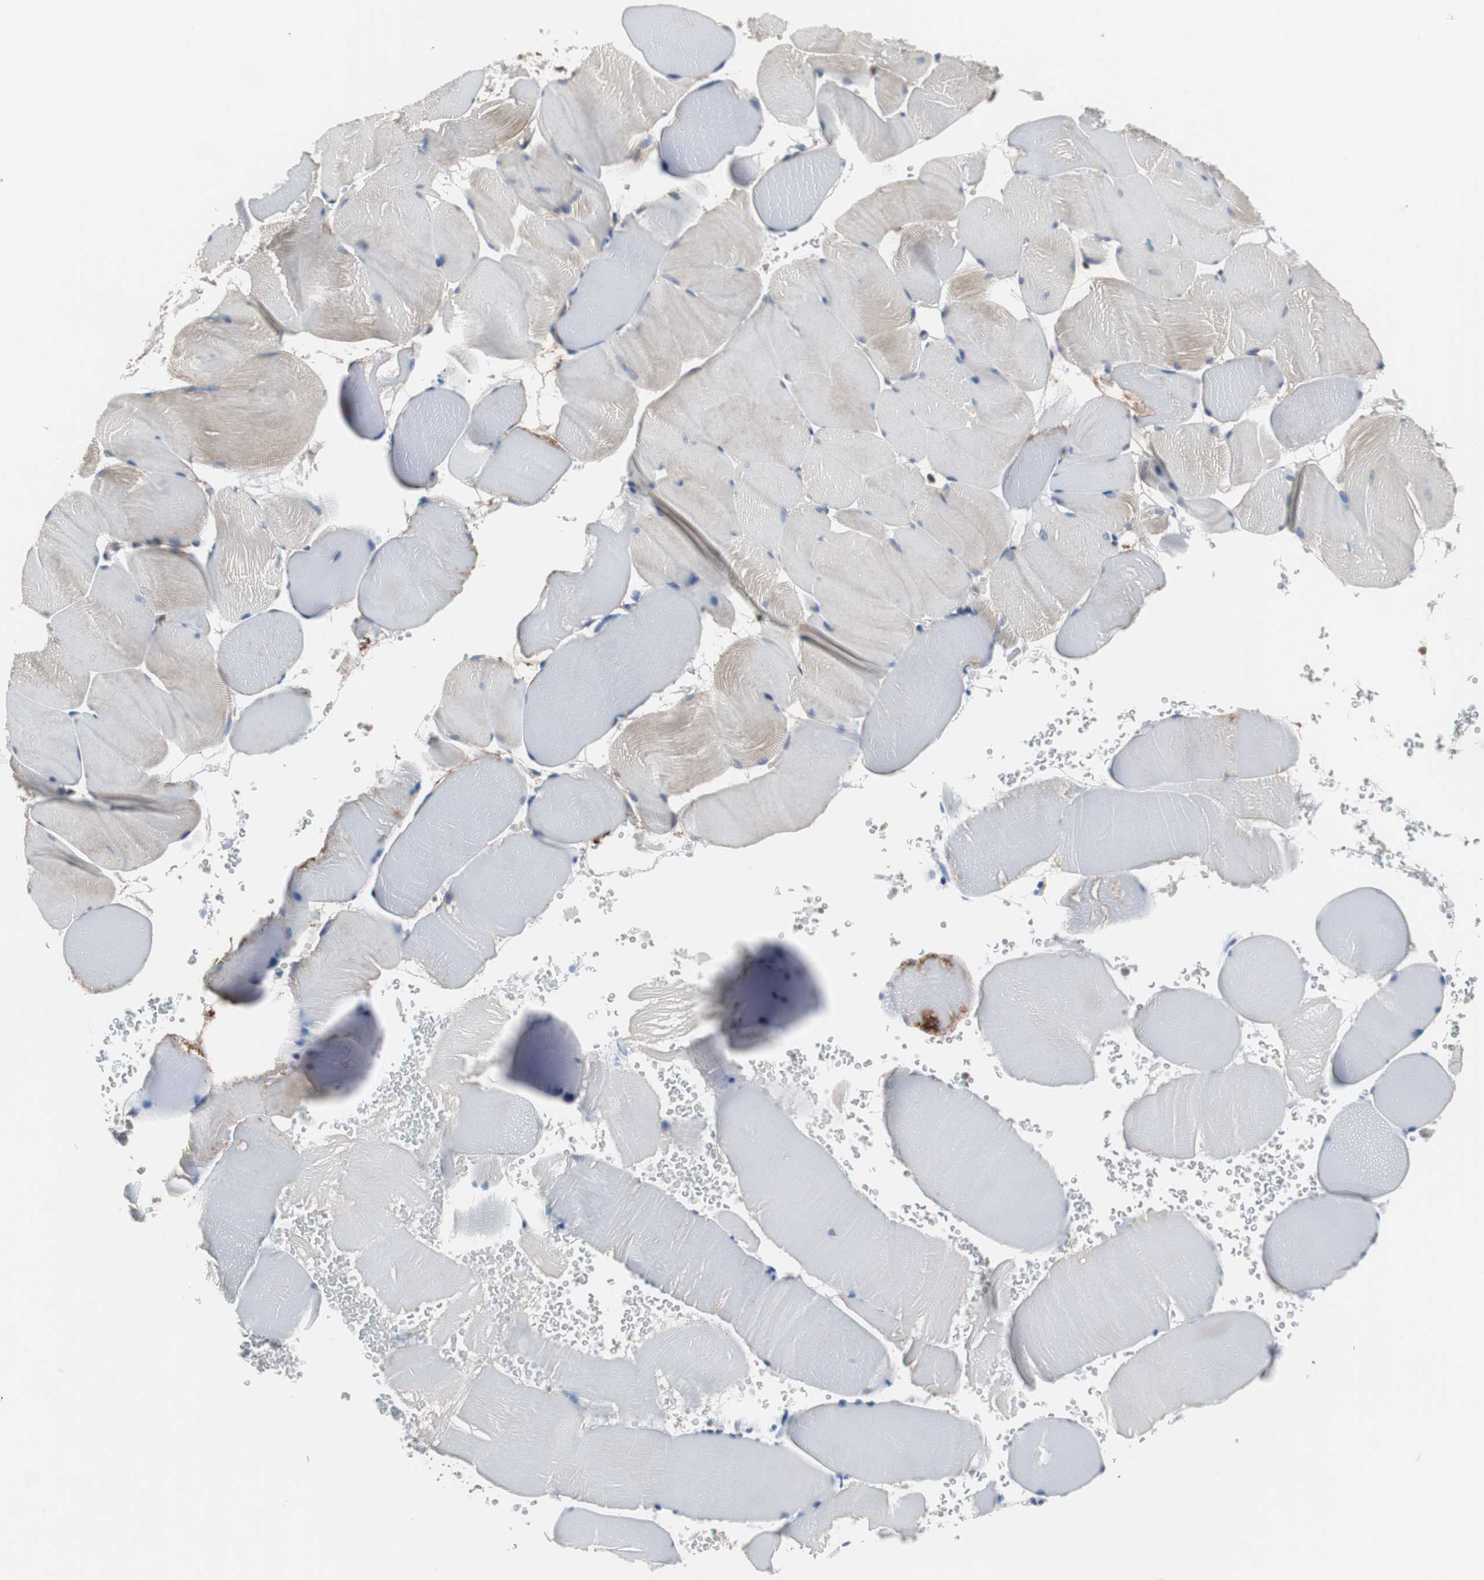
{"staining": {"intensity": "negative", "quantity": "none", "location": "none"}, "tissue": "skeletal muscle", "cell_type": "Myocytes", "image_type": "normal", "snomed": [{"axis": "morphology", "description": "Normal tissue, NOS"}, {"axis": "topography", "description": "Skeletal muscle"}], "caption": "The image exhibits no staining of myocytes in unremarkable skeletal muscle.", "gene": "ANXA4", "patient": {"sex": "male", "age": 62}}